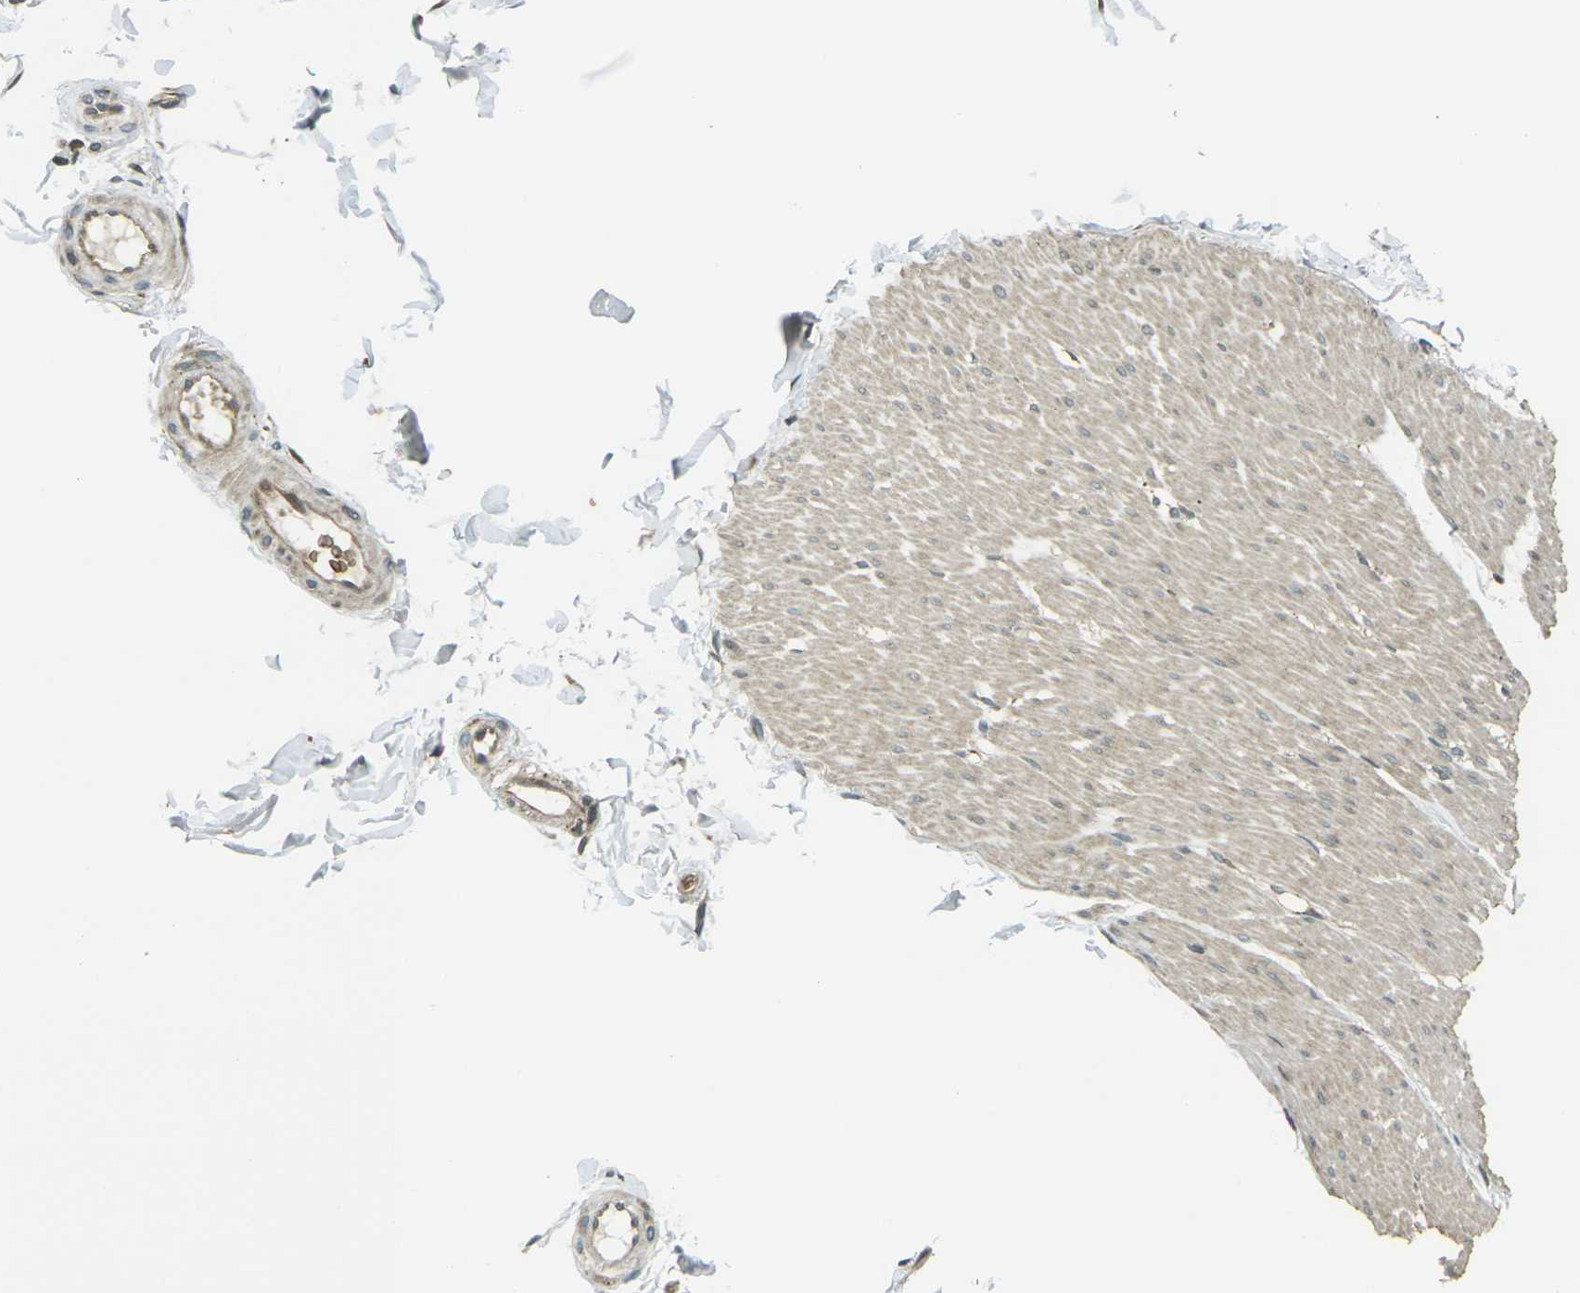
{"staining": {"intensity": "weak", "quantity": "<25%", "location": "cytoplasmic/membranous"}, "tissue": "smooth muscle", "cell_type": "Smooth muscle cells", "image_type": "normal", "snomed": [{"axis": "morphology", "description": "Normal tissue, NOS"}, {"axis": "topography", "description": "Smooth muscle"}, {"axis": "topography", "description": "Colon"}], "caption": "IHC micrograph of benign smooth muscle: human smooth muscle stained with DAB reveals no significant protein positivity in smooth muscle cells.", "gene": "TOR1A", "patient": {"sex": "male", "age": 67}}